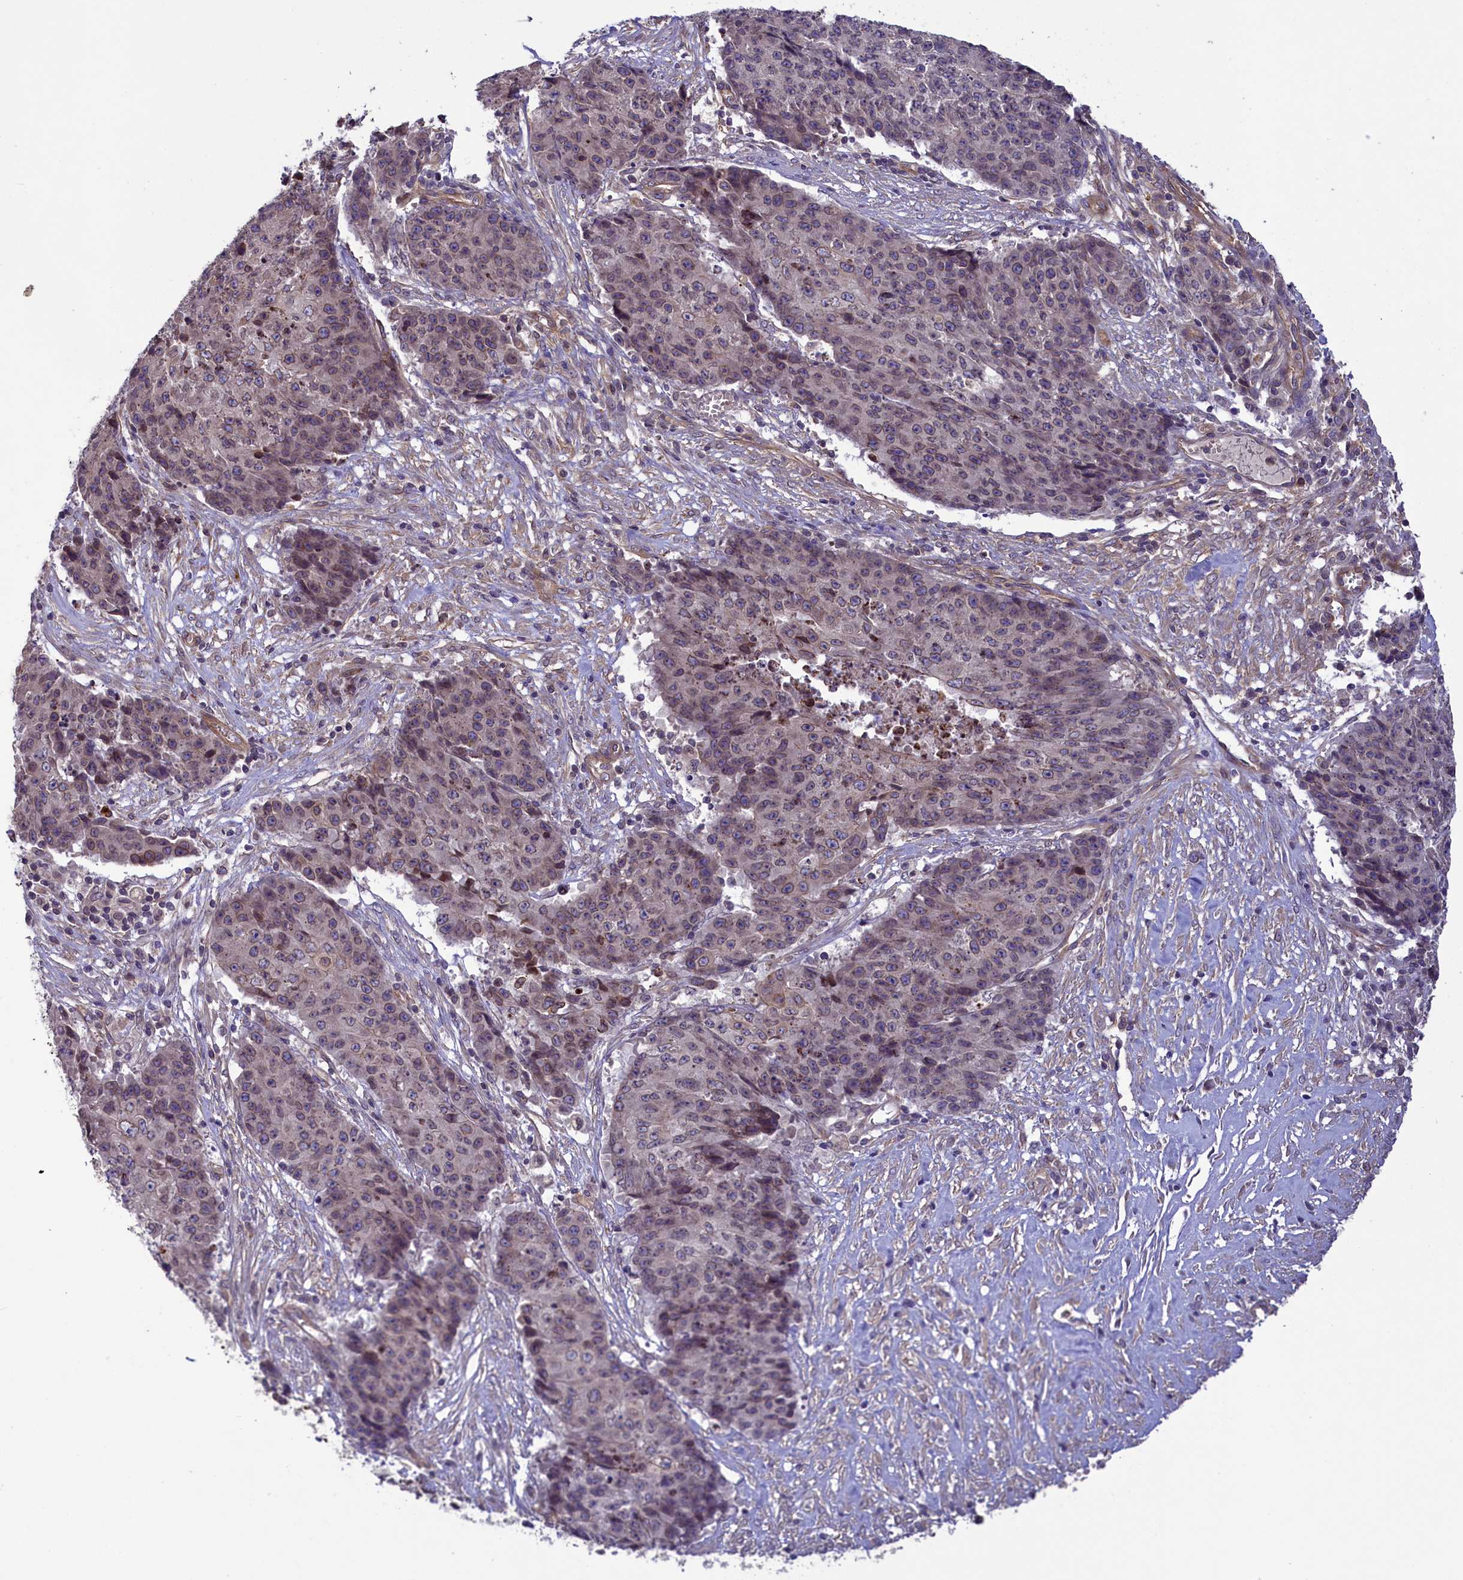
{"staining": {"intensity": "weak", "quantity": "25%-75%", "location": "cytoplasmic/membranous,nuclear"}, "tissue": "ovarian cancer", "cell_type": "Tumor cells", "image_type": "cancer", "snomed": [{"axis": "morphology", "description": "Carcinoma, endometroid"}, {"axis": "topography", "description": "Ovary"}], "caption": "Weak cytoplasmic/membranous and nuclear expression for a protein is present in approximately 25%-75% of tumor cells of ovarian endometroid carcinoma using immunohistochemistry (IHC).", "gene": "CCDC125", "patient": {"sex": "female", "age": 42}}